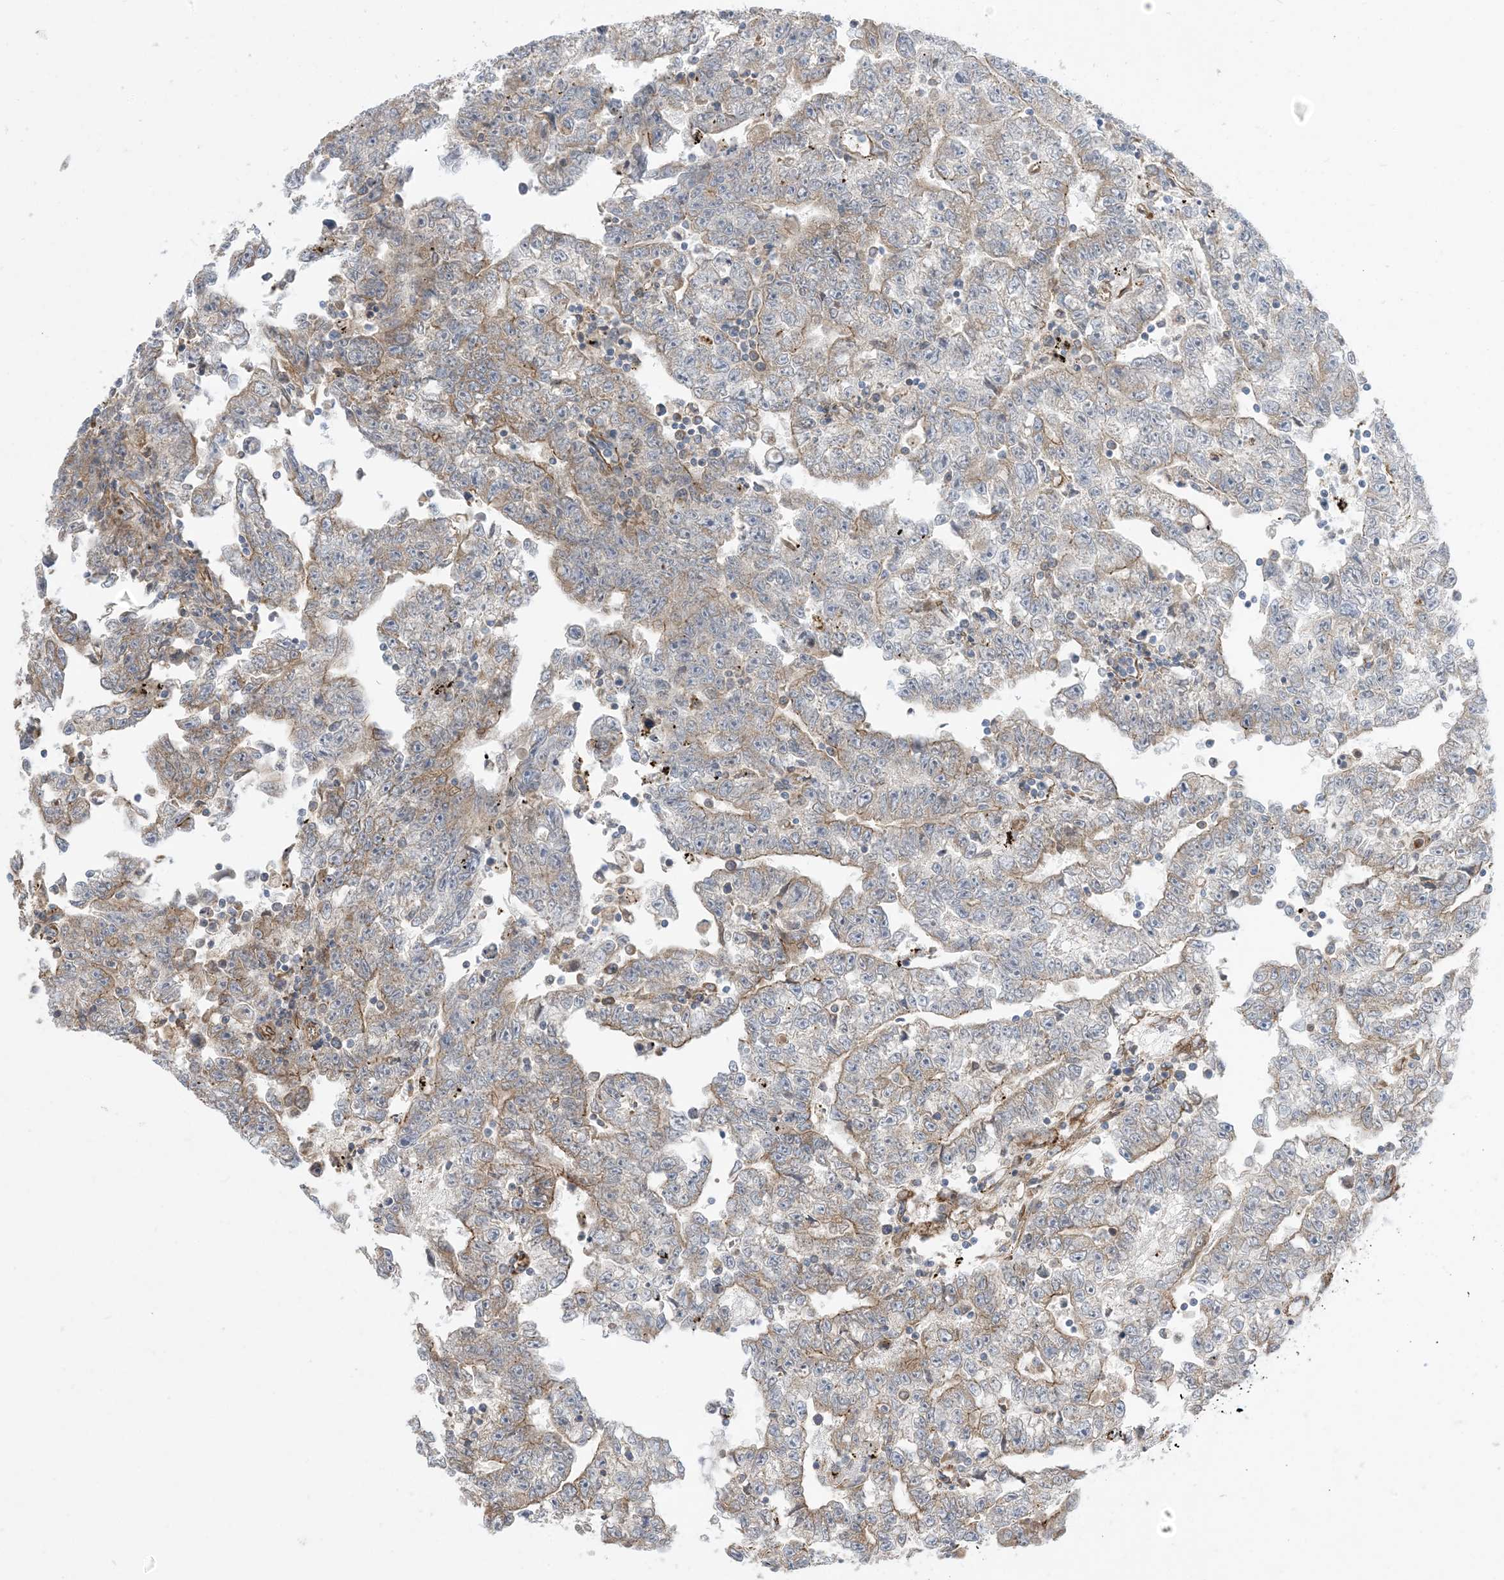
{"staining": {"intensity": "moderate", "quantity": "<25%", "location": "cytoplasmic/membranous"}, "tissue": "testis cancer", "cell_type": "Tumor cells", "image_type": "cancer", "snomed": [{"axis": "morphology", "description": "Carcinoma, Embryonal, NOS"}, {"axis": "topography", "description": "Testis"}], "caption": "DAB immunohistochemical staining of testis cancer (embryonal carcinoma) exhibits moderate cytoplasmic/membranous protein staining in approximately <25% of tumor cells.", "gene": "OTOP1", "patient": {"sex": "male", "age": 25}}